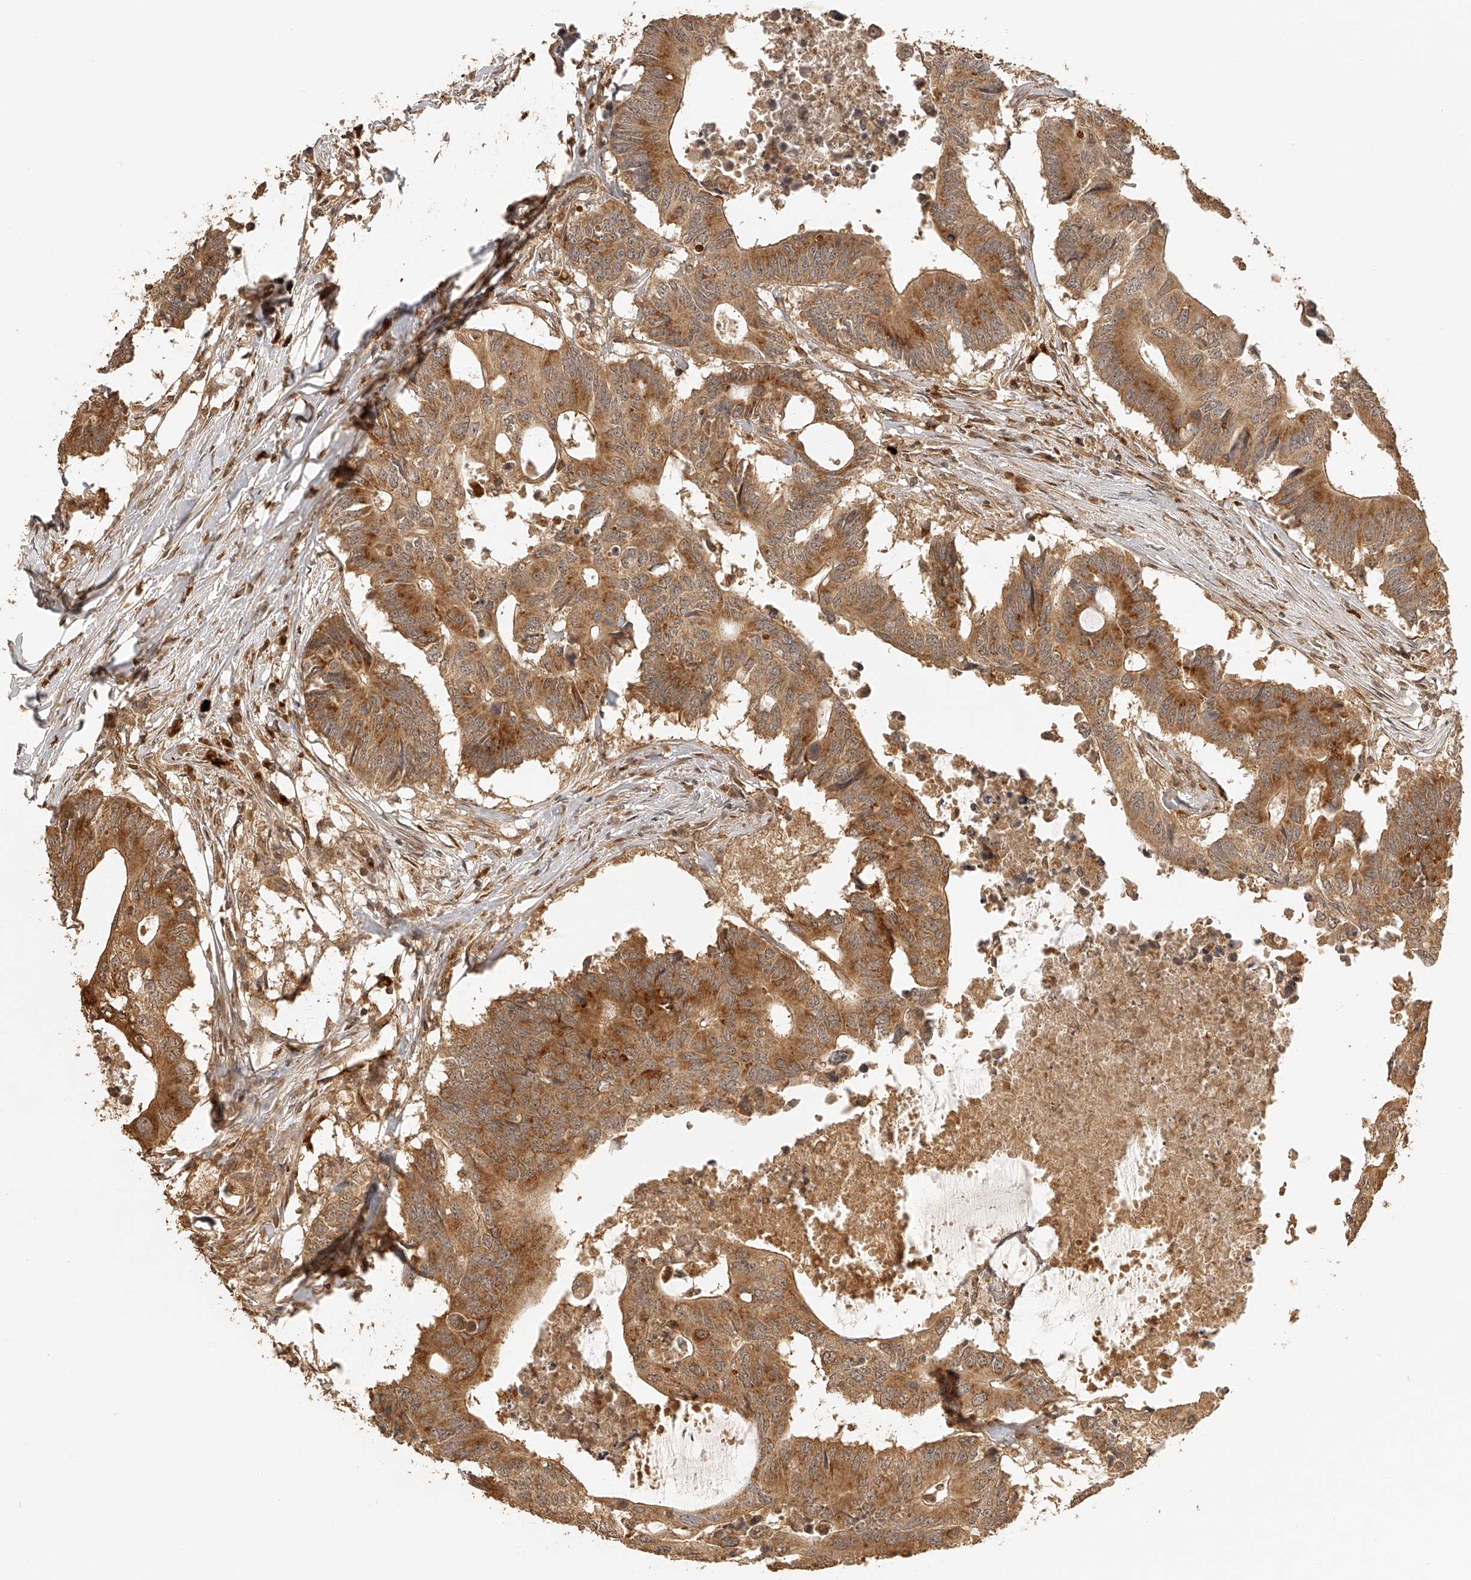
{"staining": {"intensity": "moderate", "quantity": ">75%", "location": "cytoplasmic/membranous"}, "tissue": "colorectal cancer", "cell_type": "Tumor cells", "image_type": "cancer", "snomed": [{"axis": "morphology", "description": "Adenocarcinoma, NOS"}, {"axis": "topography", "description": "Colon"}], "caption": "Colorectal cancer (adenocarcinoma) stained for a protein (brown) reveals moderate cytoplasmic/membranous positive positivity in about >75% of tumor cells.", "gene": "BCL2L11", "patient": {"sex": "male", "age": 71}}